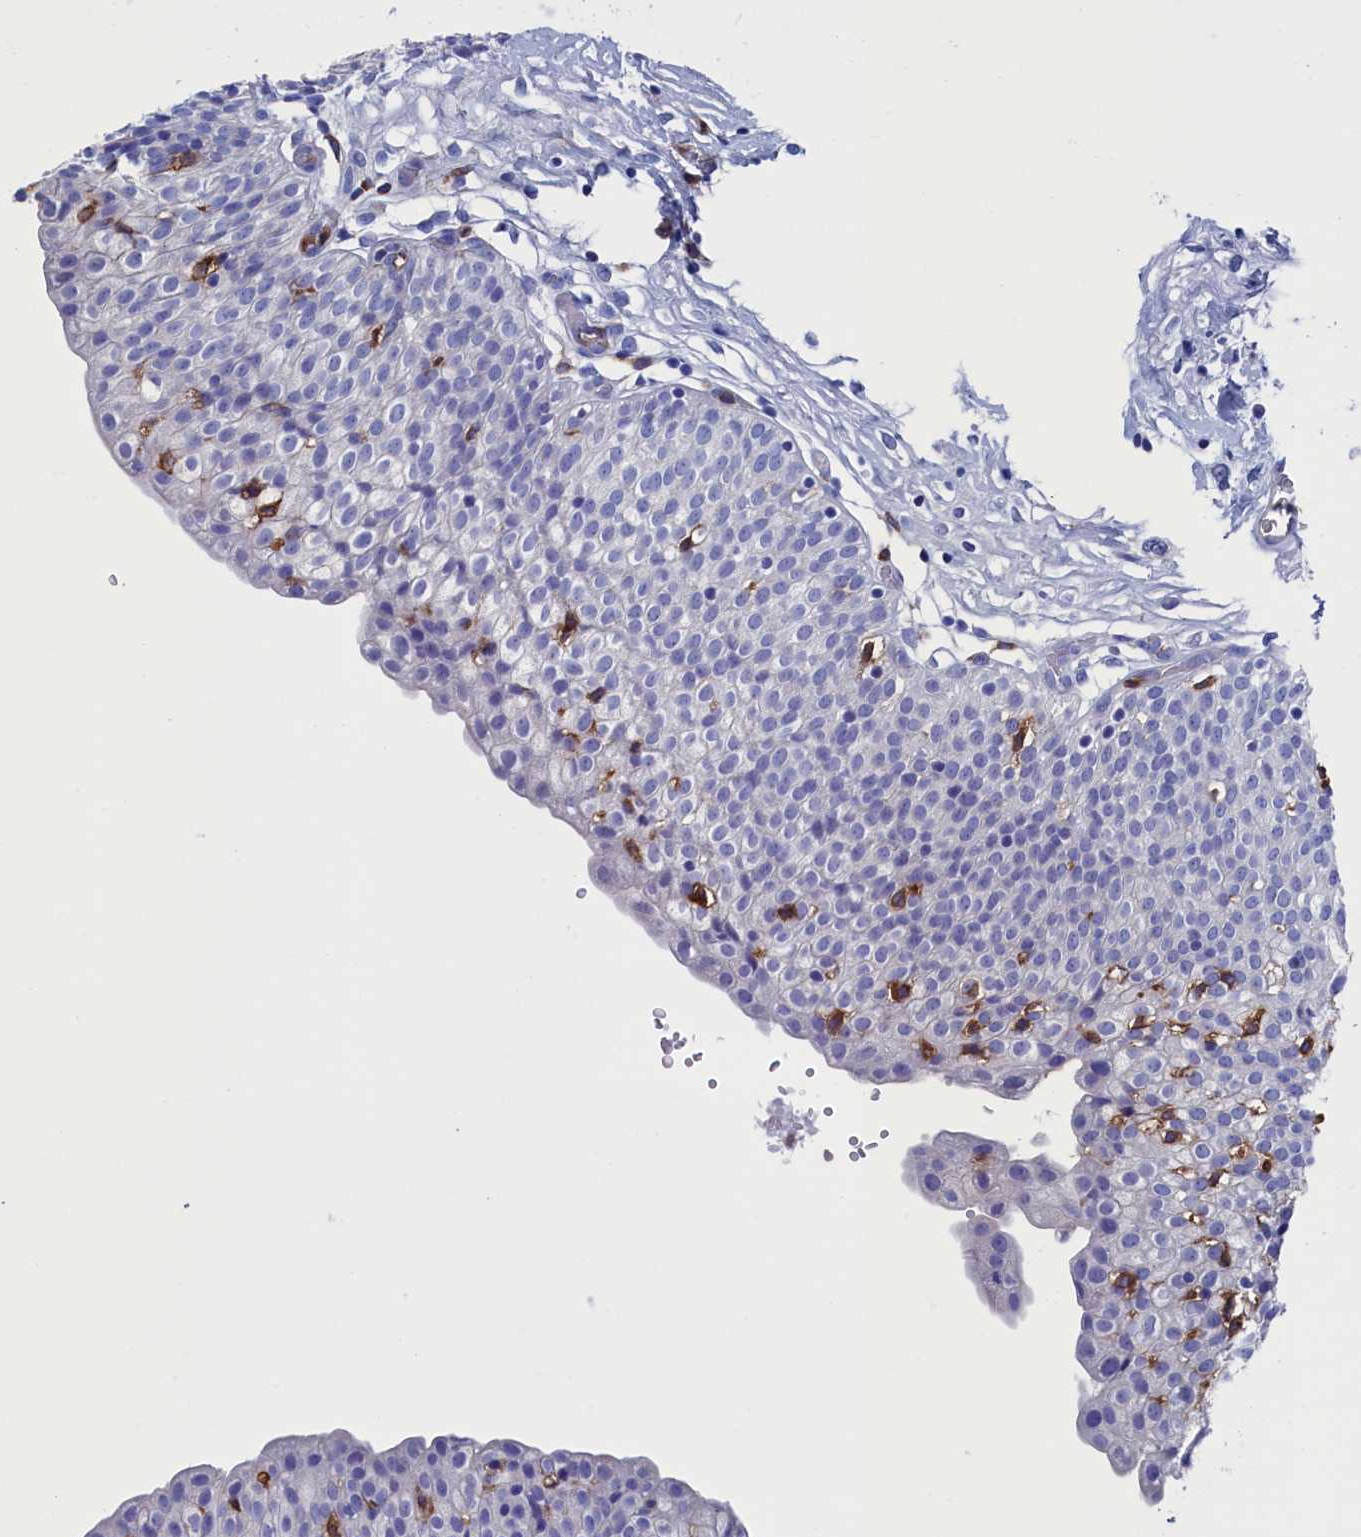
{"staining": {"intensity": "negative", "quantity": "none", "location": "none"}, "tissue": "urinary bladder", "cell_type": "Urothelial cells", "image_type": "normal", "snomed": [{"axis": "morphology", "description": "Normal tissue, NOS"}, {"axis": "topography", "description": "Urinary bladder"}], "caption": "IHC image of benign urinary bladder stained for a protein (brown), which exhibits no staining in urothelial cells.", "gene": "TYROBP", "patient": {"sex": "male", "age": 55}}